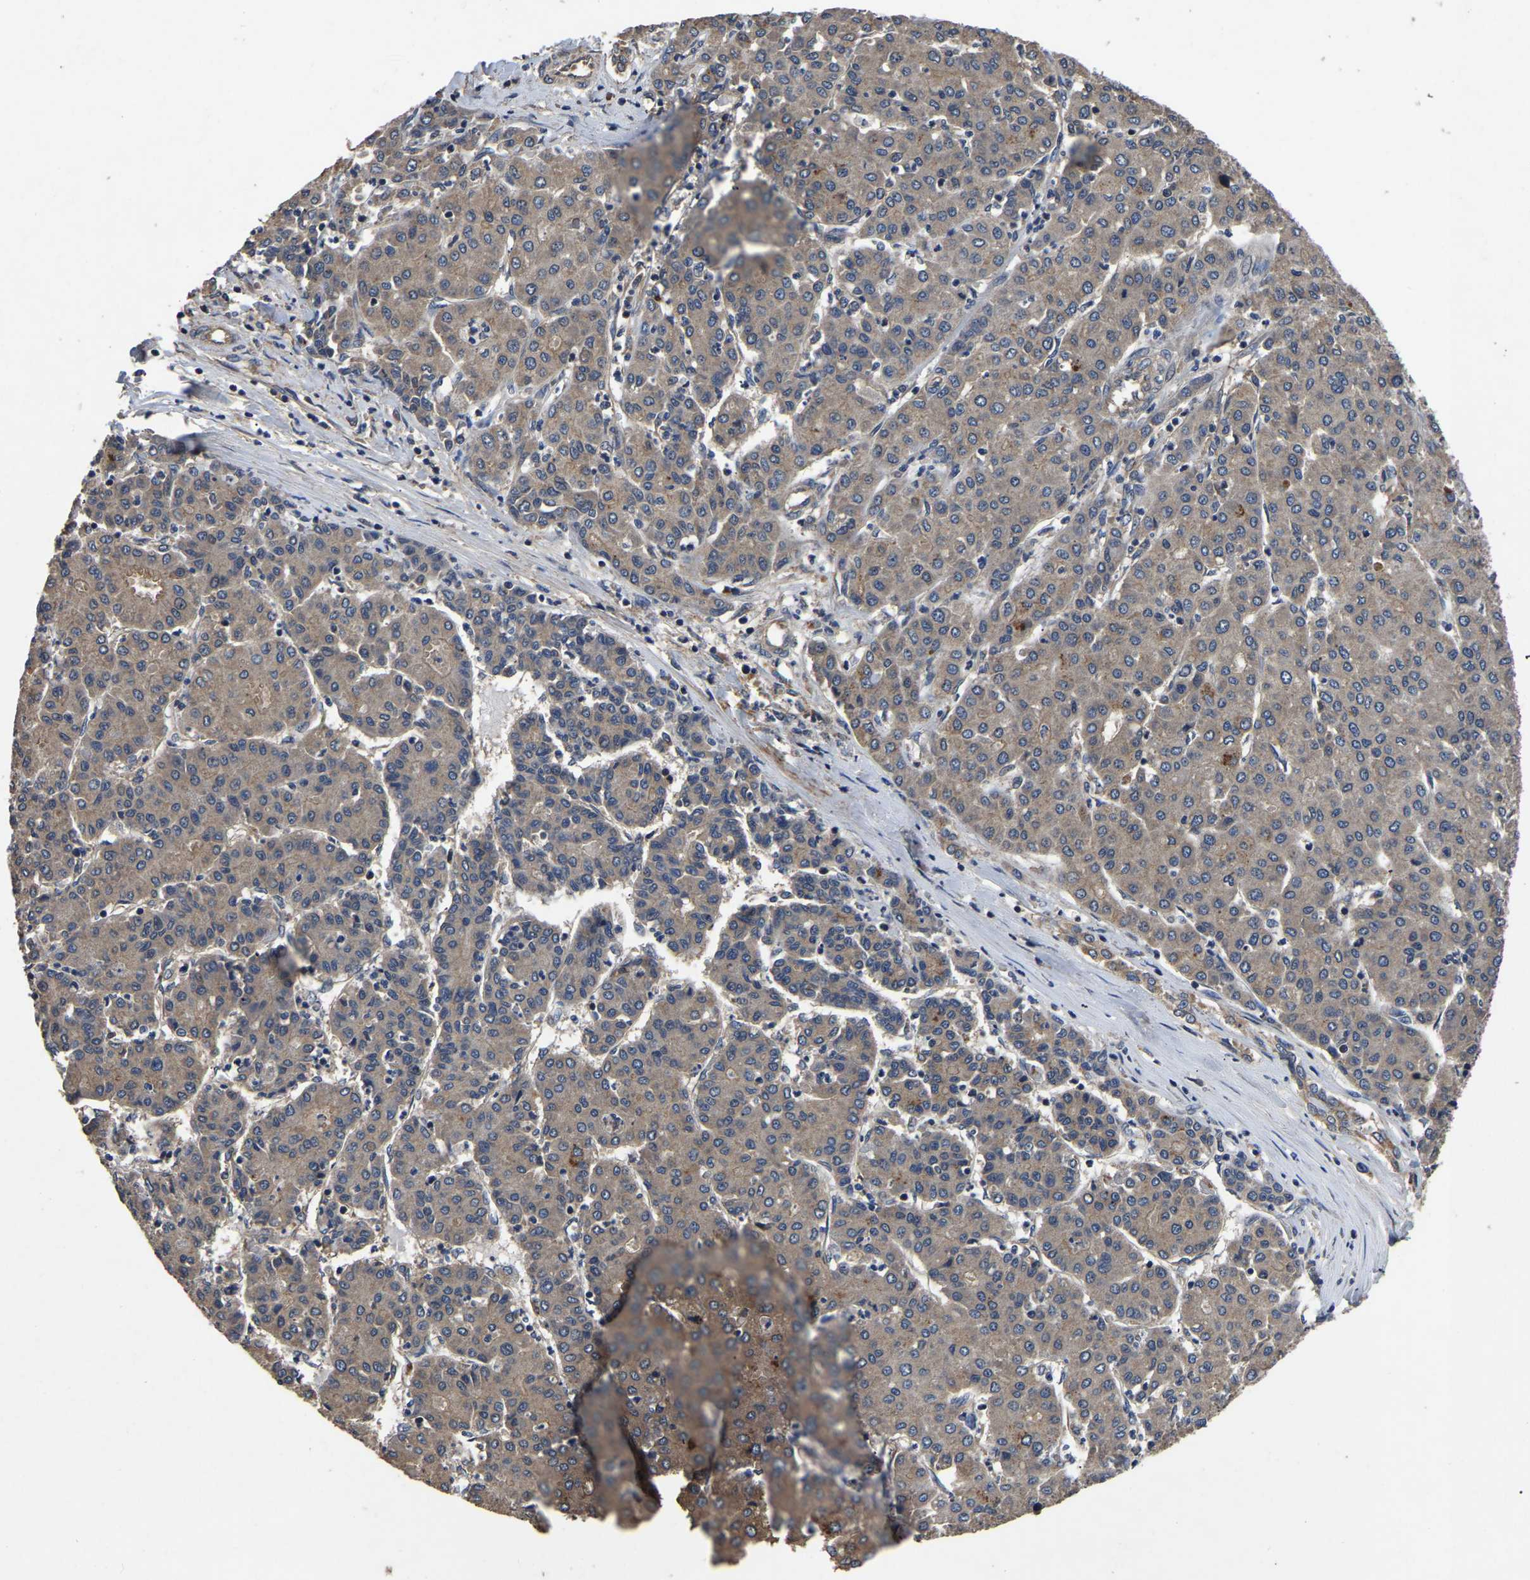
{"staining": {"intensity": "moderate", "quantity": ">75%", "location": "cytoplasmic/membranous"}, "tissue": "liver cancer", "cell_type": "Tumor cells", "image_type": "cancer", "snomed": [{"axis": "morphology", "description": "Carcinoma, Hepatocellular, NOS"}, {"axis": "topography", "description": "Liver"}], "caption": "Immunohistochemistry micrograph of neoplastic tissue: human liver cancer stained using immunohistochemistry (IHC) displays medium levels of moderate protein expression localized specifically in the cytoplasmic/membranous of tumor cells, appearing as a cytoplasmic/membranous brown color.", "gene": "CRYZL1", "patient": {"sex": "male", "age": 65}}